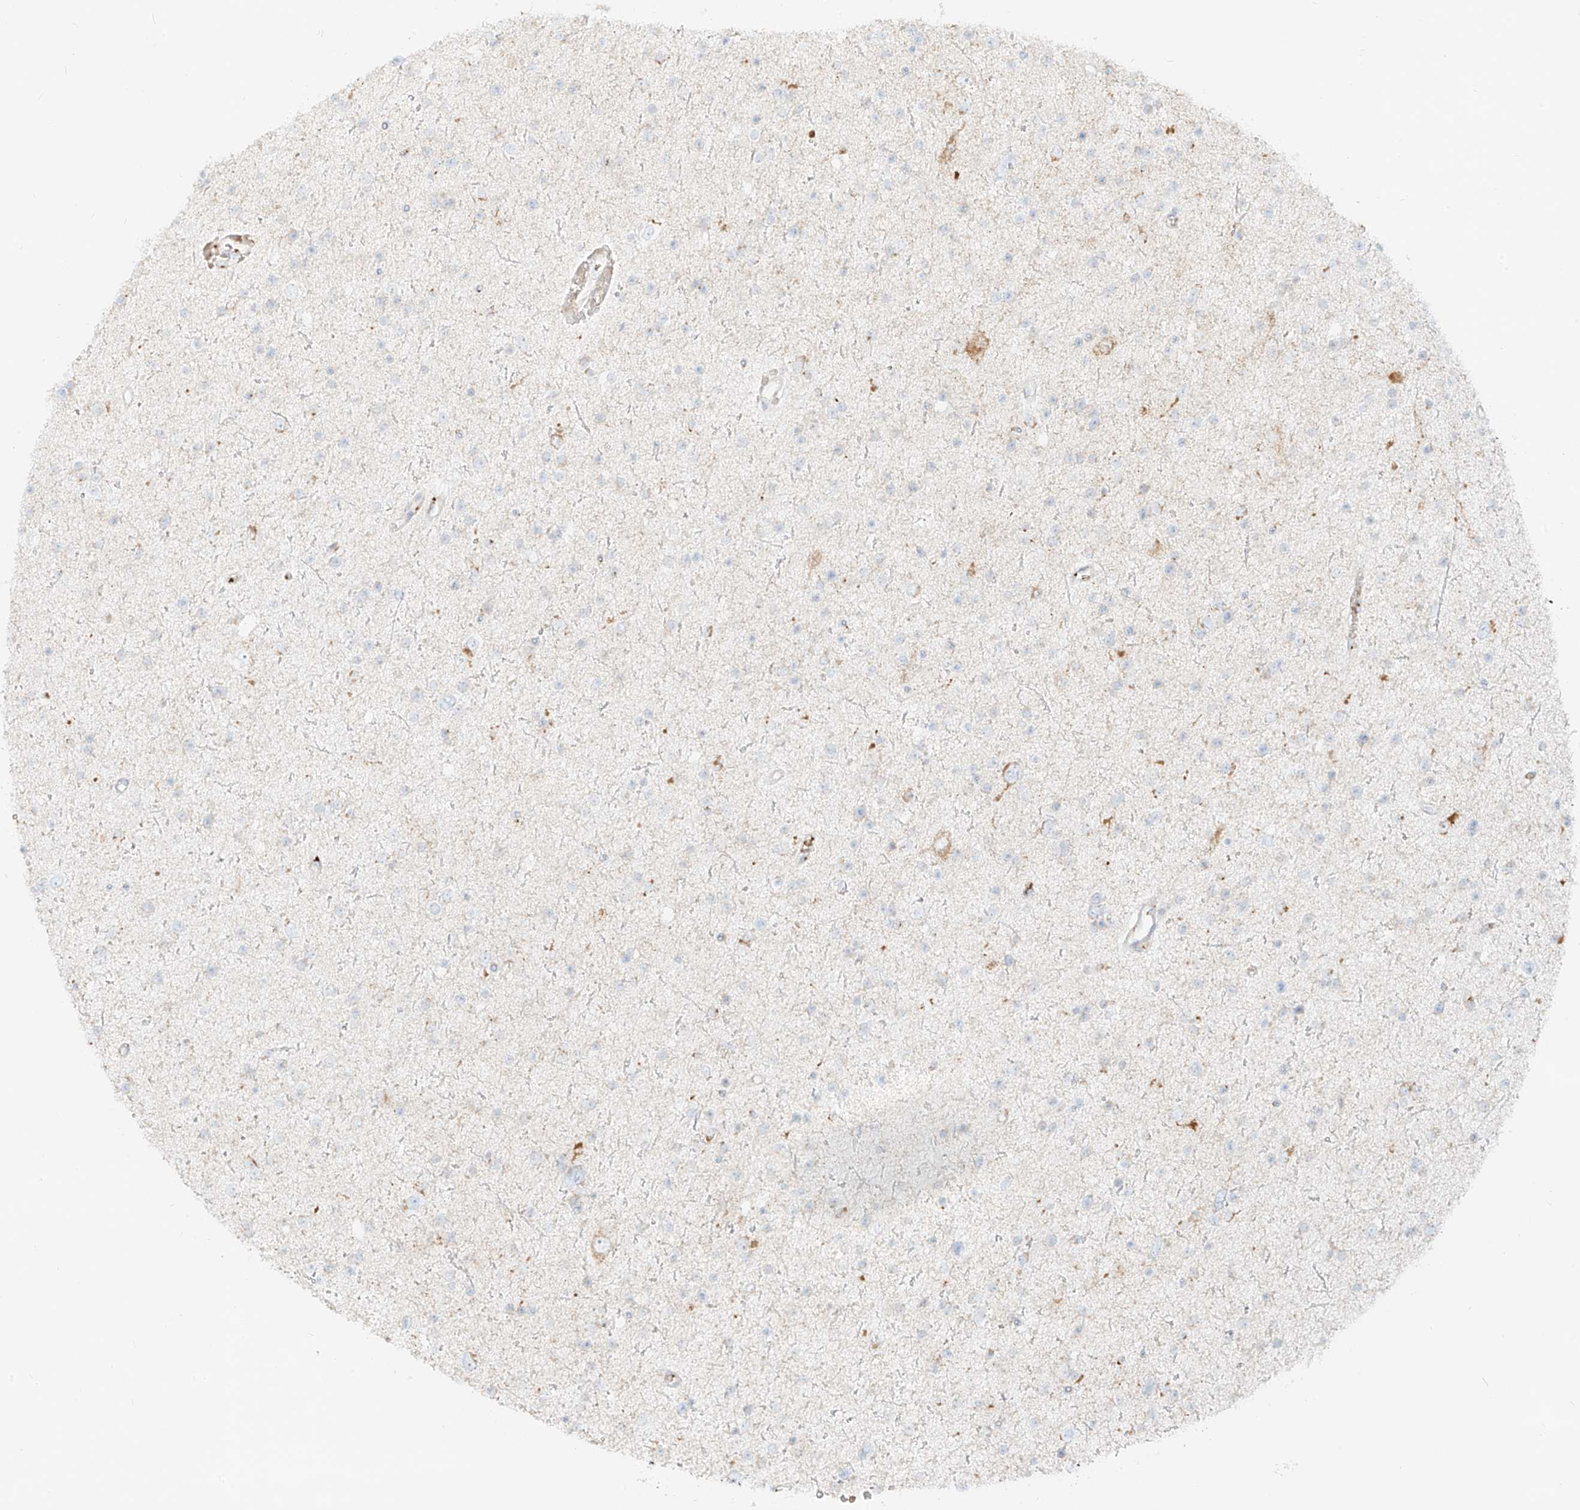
{"staining": {"intensity": "negative", "quantity": "none", "location": "none"}, "tissue": "glioma", "cell_type": "Tumor cells", "image_type": "cancer", "snomed": [{"axis": "morphology", "description": "Glioma, malignant, Low grade"}, {"axis": "topography", "description": "Brain"}], "caption": "DAB (3,3'-diaminobenzidine) immunohistochemical staining of glioma exhibits no significant staining in tumor cells. The staining was performed using DAB (3,3'-diaminobenzidine) to visualize the protein expression in brown, while the nuclei were stained in blue with hematoxylin (Magnification: 20x).", "gene": "TMEM87B", "patient": {"sex": "female", "age": 37}}